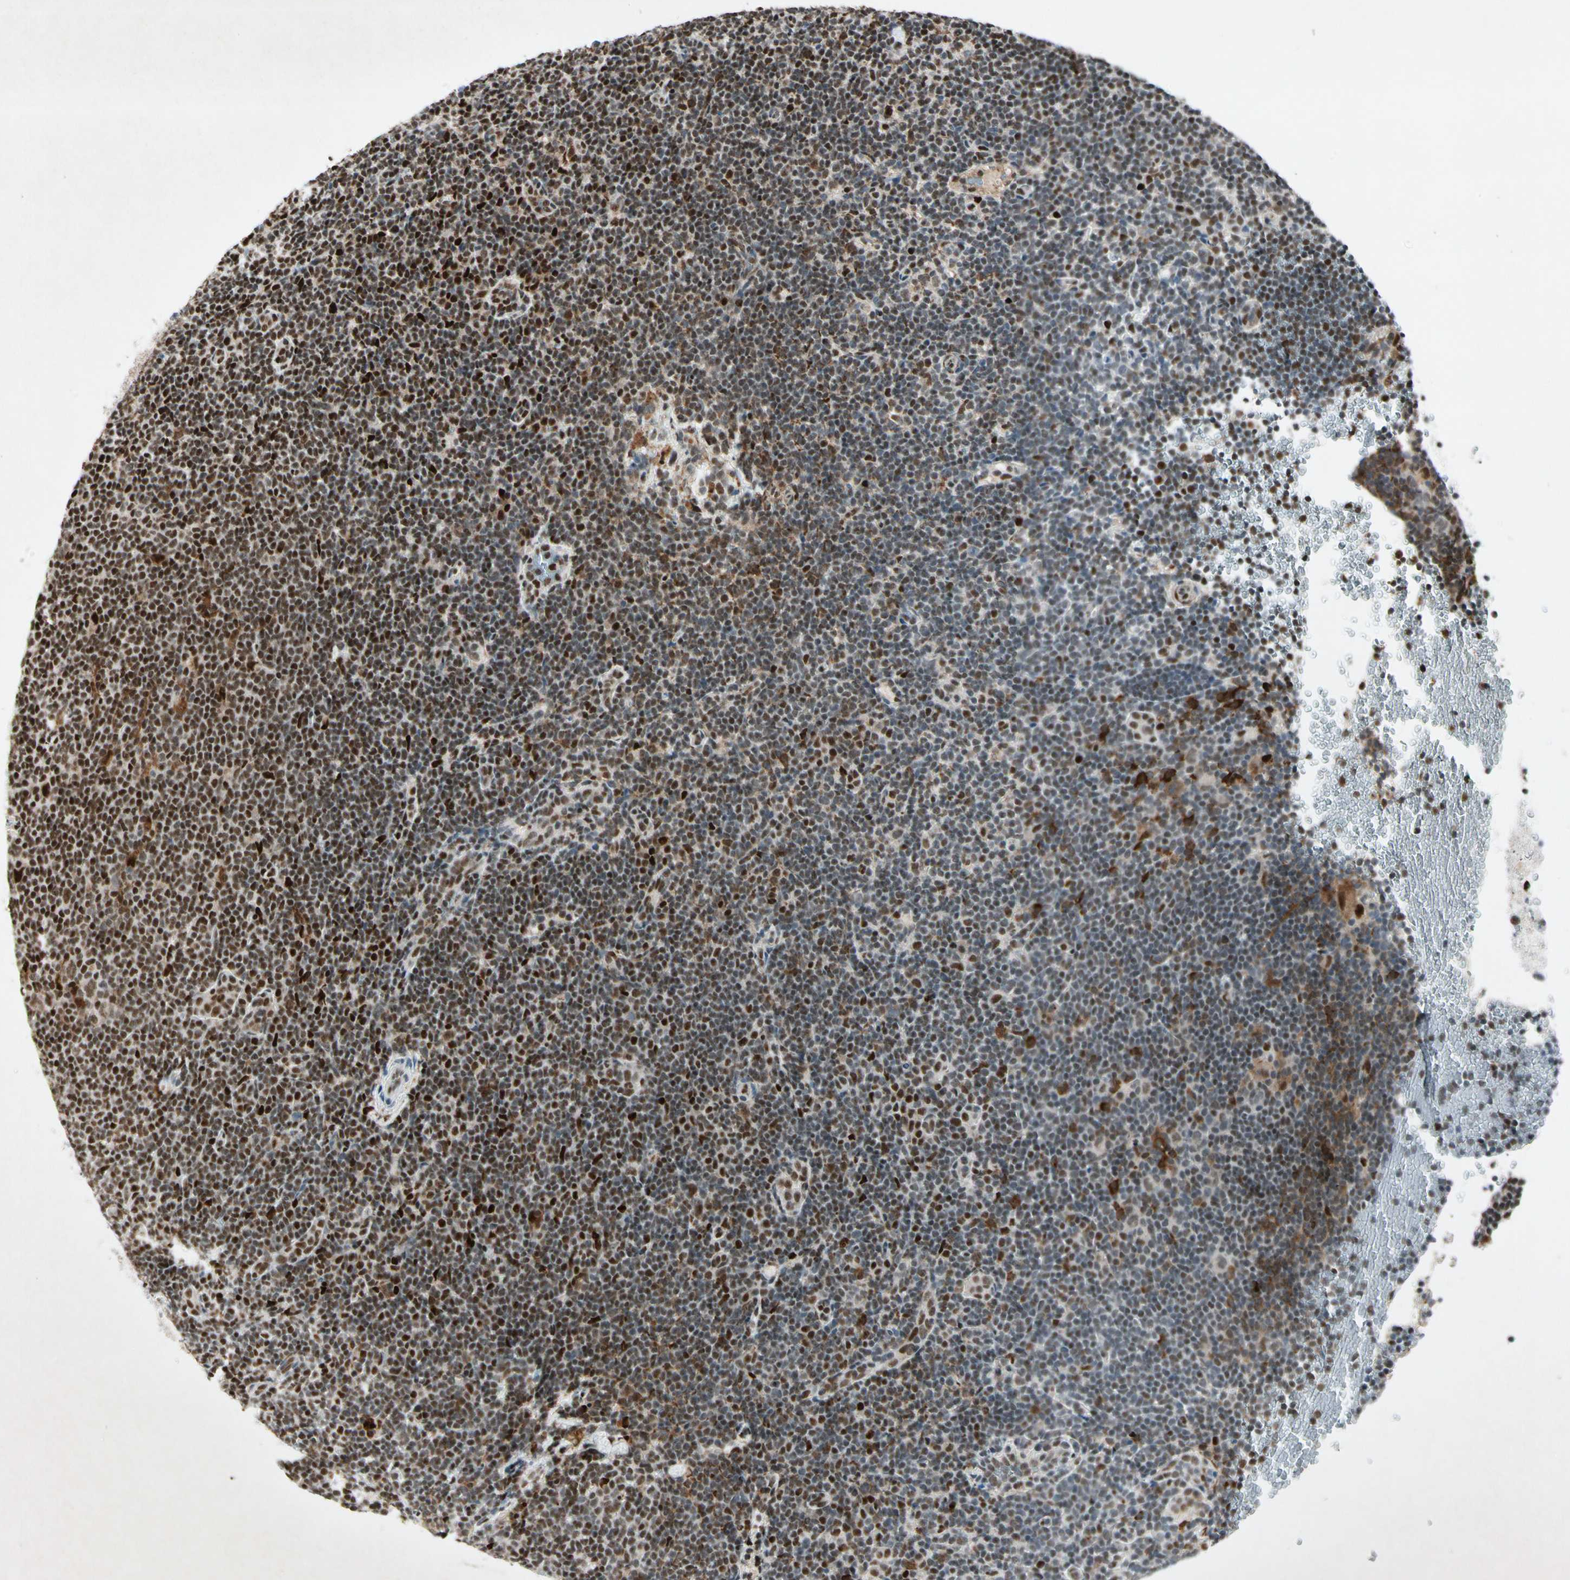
{"staining": {"intensity": "strong", "quantity": ">75%", "location": "cytoplasmic/membranous,nuclear"}, "tissue": "lymphoma", "cell_type": "Tumor cells", "image_type": "cancer", "snomed": [{"axis": "morphology", "description": "Hodgkin's disease, NOS"}, {"axis": "topography", "description": "Lymph node"}], "caption": "The photomicrograph shows staining of Hodgkin's disease, revealing strong cytoplasmic/membranous and nuclear protein expression (brown color) within tumor cells.", "gene": "RNF43", "patient": {"sex": "female", "age": 57}}